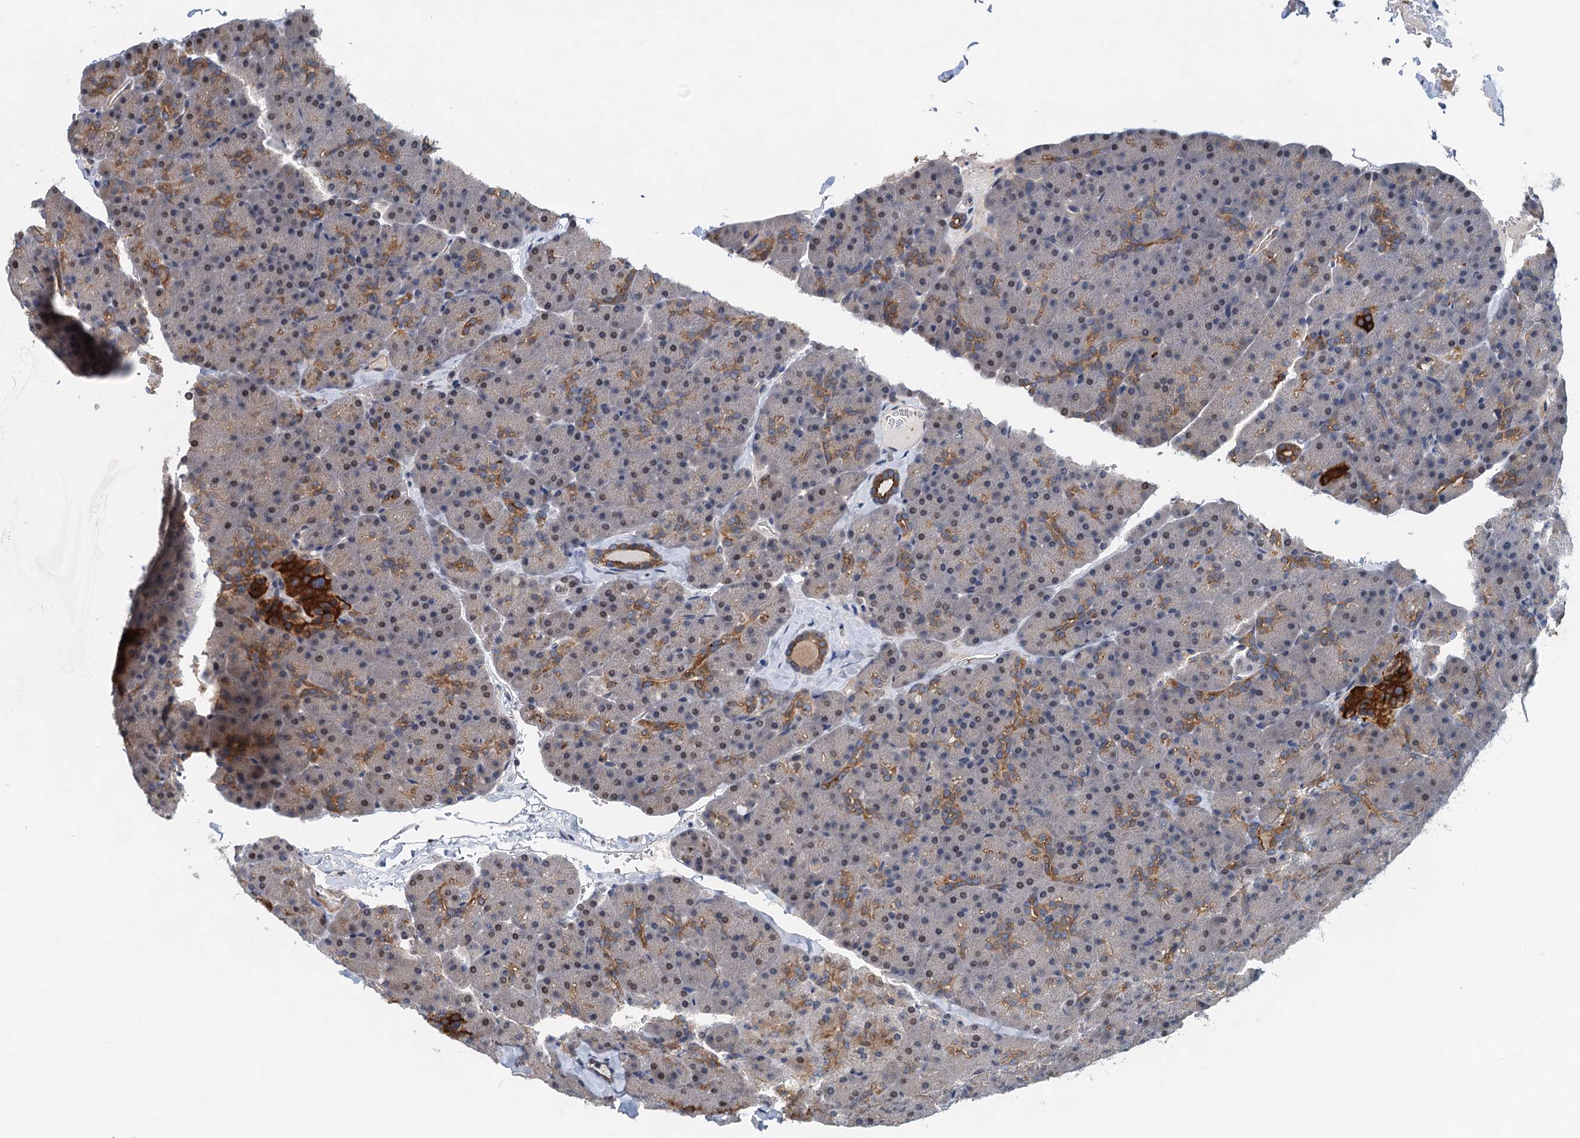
{"staining": {"intensity": "moderate", "quantity": "25%-75%", "location": "cytoplasmic/membranous"}, "tissue": "pancreas", "cell_type": "Exocrine glandular cells", "image_type": "normal", "snomed": [{"axis": "morphology", "description": "Normal tissue, NOS"}, {"axis": "topography", "description": "Pancreas"}], "caption": "High-magnification brightfield microscopy of benign pancreas stained with DAB (brown) and counterstained with hematoxylin (blue). exocrine glandular cells exhibit moderate cytoplasmic/membranous expression is identified in approximately25%-75% of cells.", "gene": "NBEA", "patient": {"sex": "male", "age": 36}}